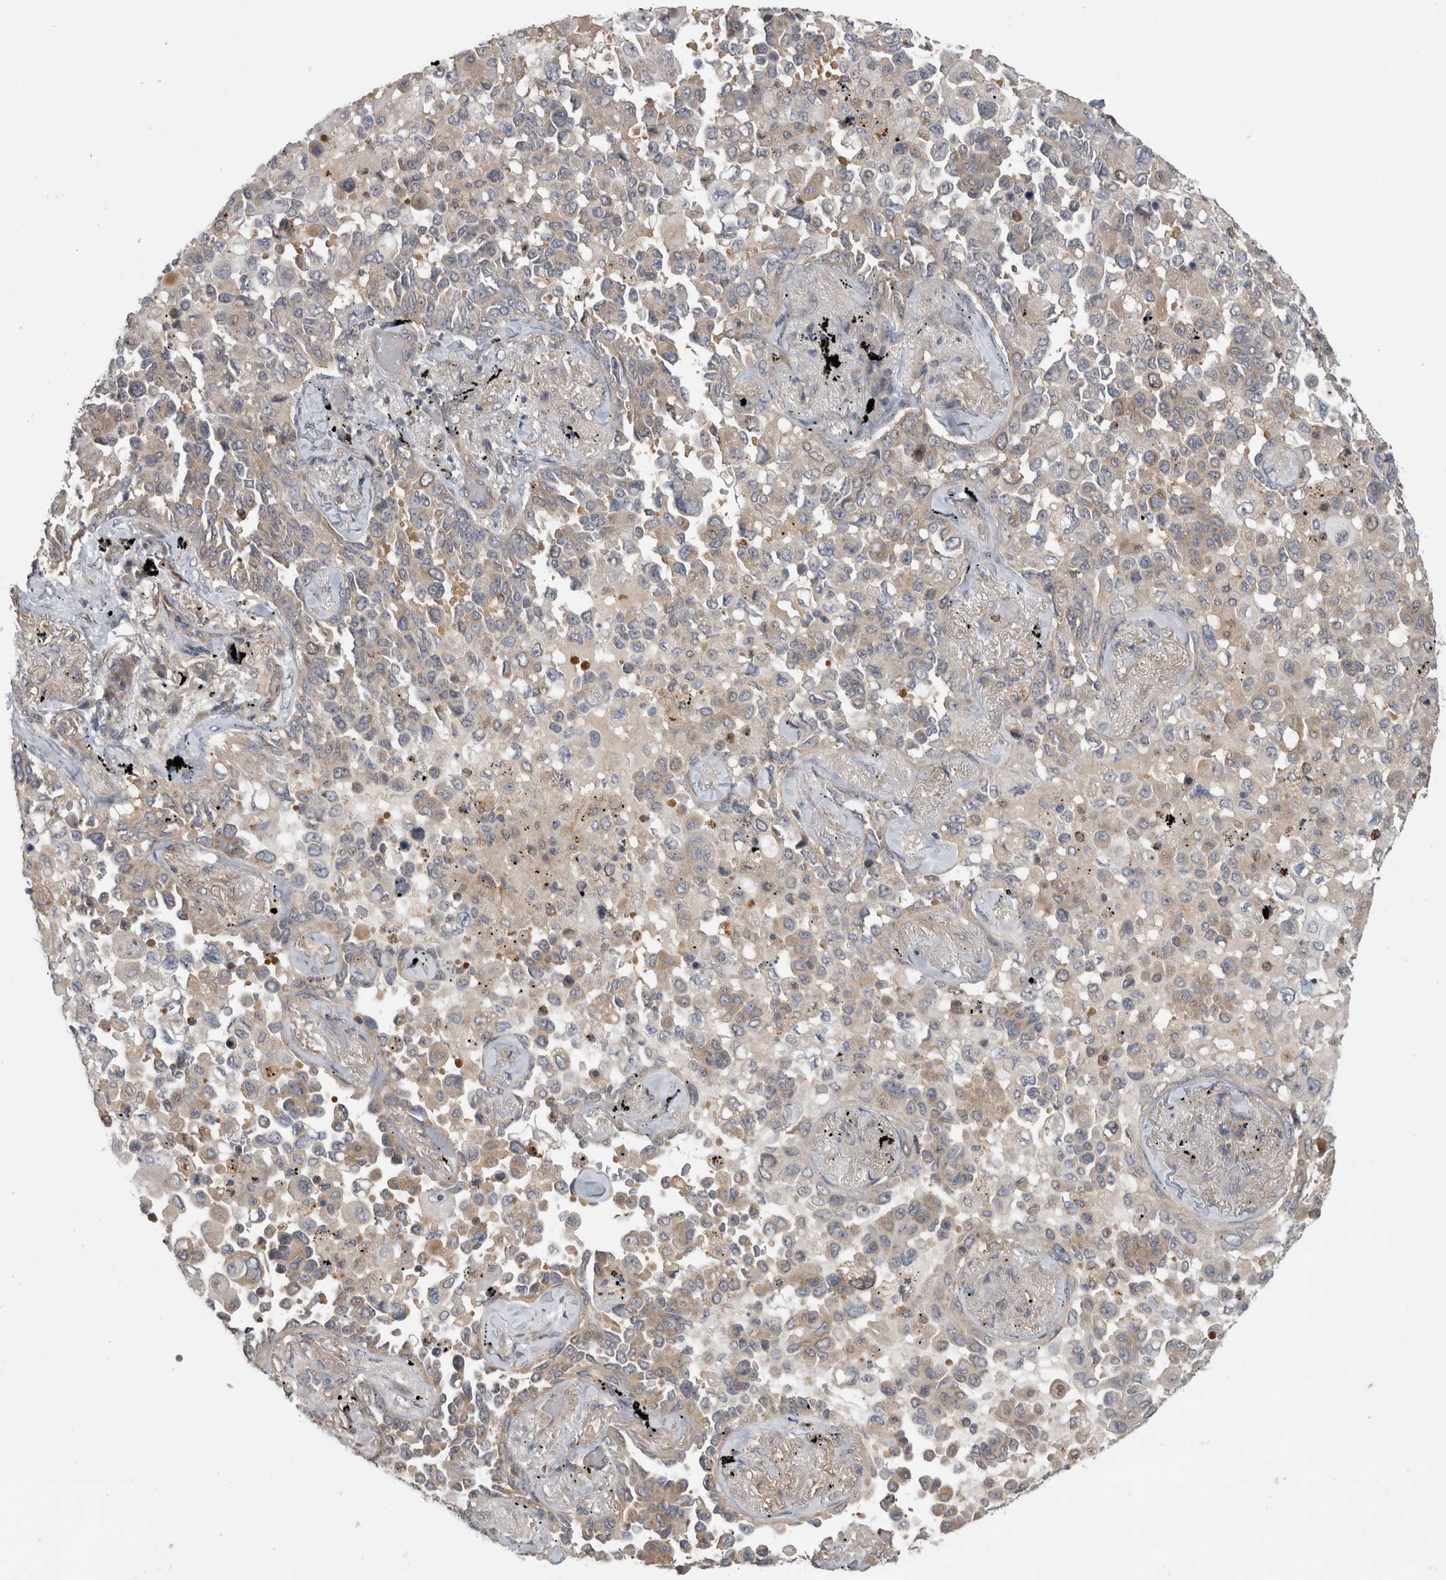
{"staining": {"intensity": "weak", "quantity": "<25%", "location": "cytoplasmic/membranous"}, "tissue": "lung cancer", "cell_type": "Tumor cells", "image_type": "cancer", "snomed": [{"axis": "morphology", "description": "Adenocarcinoma, NOS"}, {"axis": "topography", "description": "Lung"}], "caption": "The immunohistochemistry (IHC) histopathology image has no significant staining in tumor cells of lung cancer tissue.", "gene": "TRMT61B", "patient": {"sex": "female", "age": 67}}